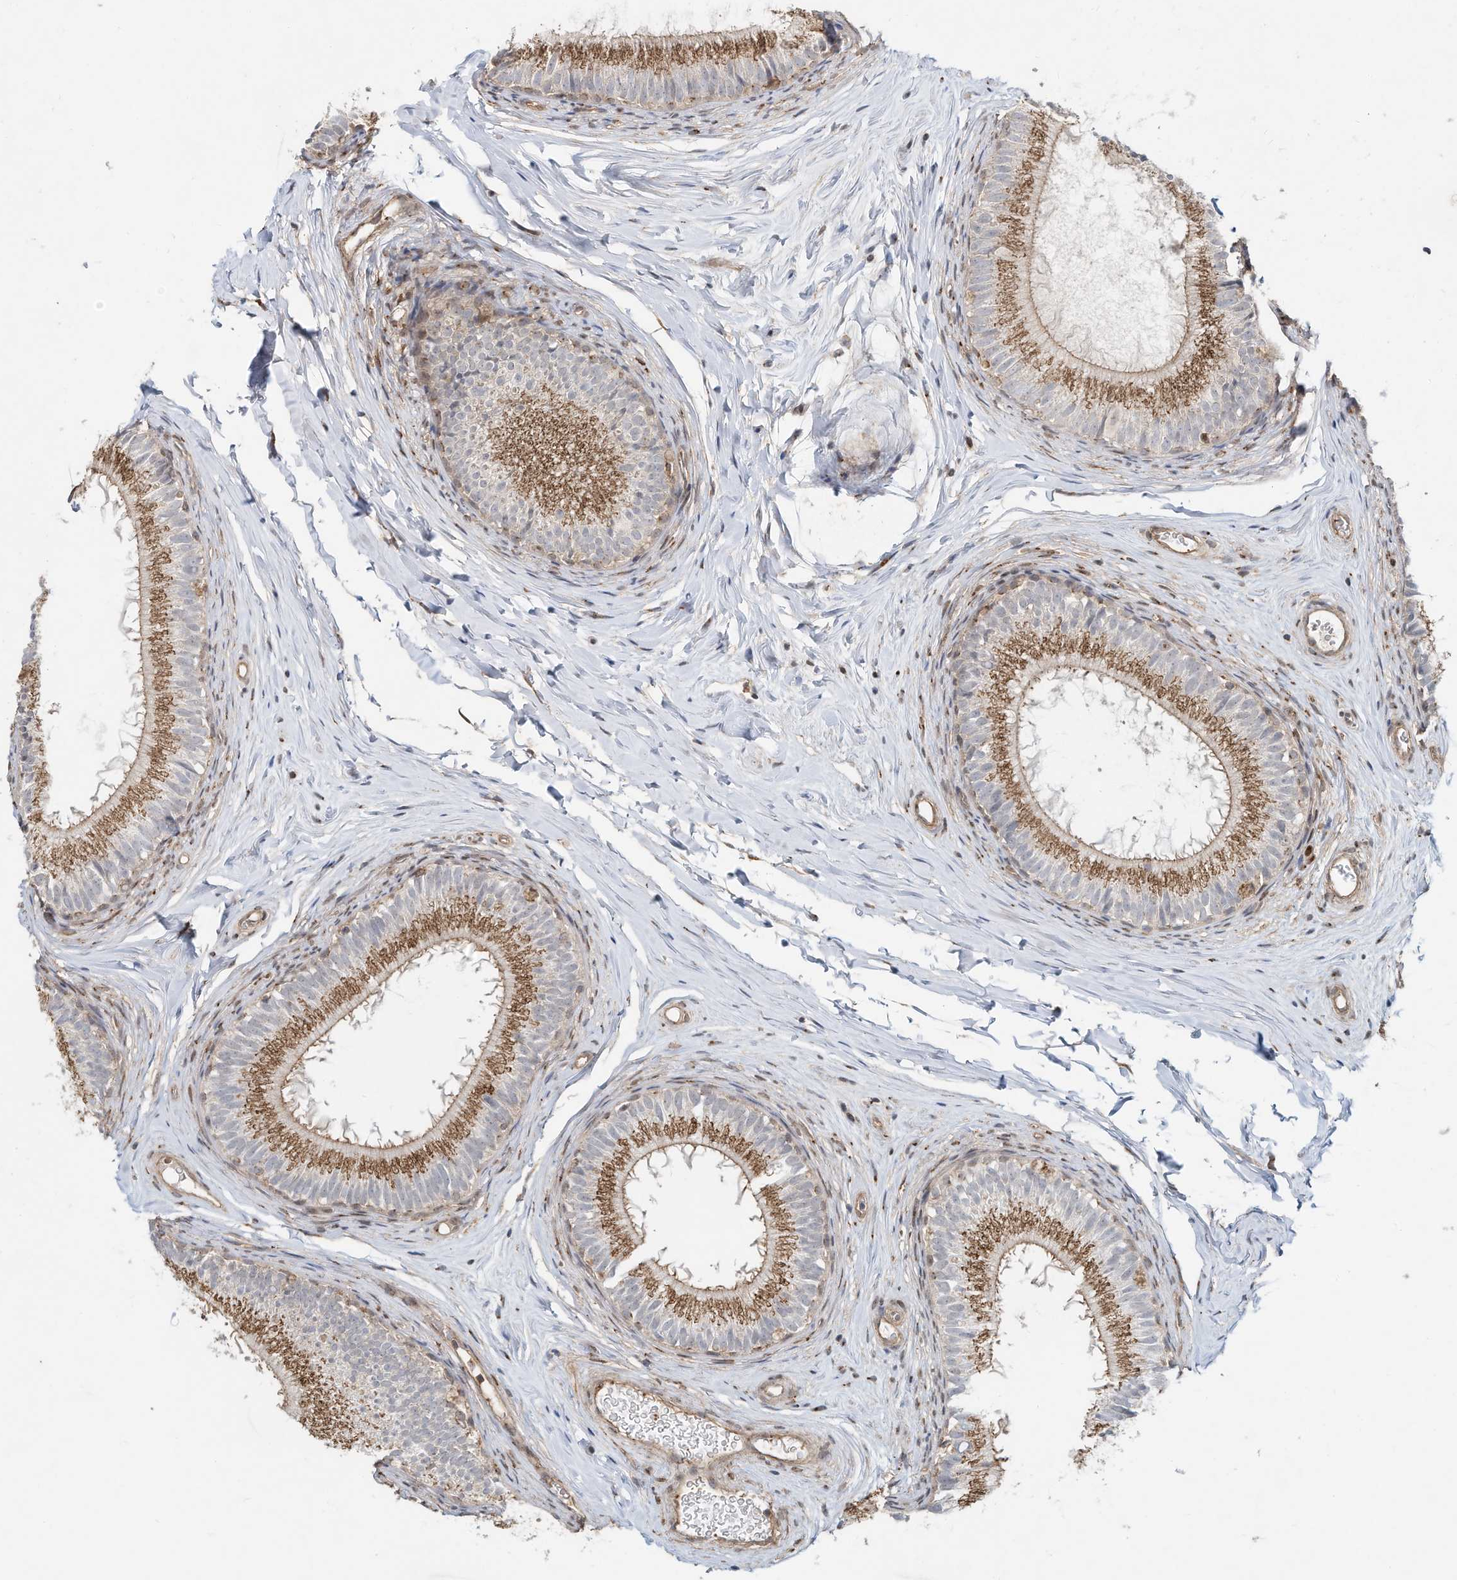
{"staining": {"intensity": "moderate", "quantity": ">75%", "location": "cytoplasmic/membranous"}, "tissue": "epididymis", "cell_type": "Glandular cells", "image_type": "normal", "snomed": [{"axis": "morphology", "description": "Normal tissue, NOS"}, {"axis": "topography", "description": "Epididymis"}], "caption": "Brown immunohistochemical staining in normal human epididymis exhibits moderate cytoplasmic/membranous expression in approximately >75% of glandular cells. The staining was performed using DAB (3,3'-diaminobenzidine) to visualize the protein expression in brown, while the nuclei were stained in blue with hematoxylin (Magnification: 20x).", "gene": "CUX1", "patient": {"sex": "male", "age": 34}}